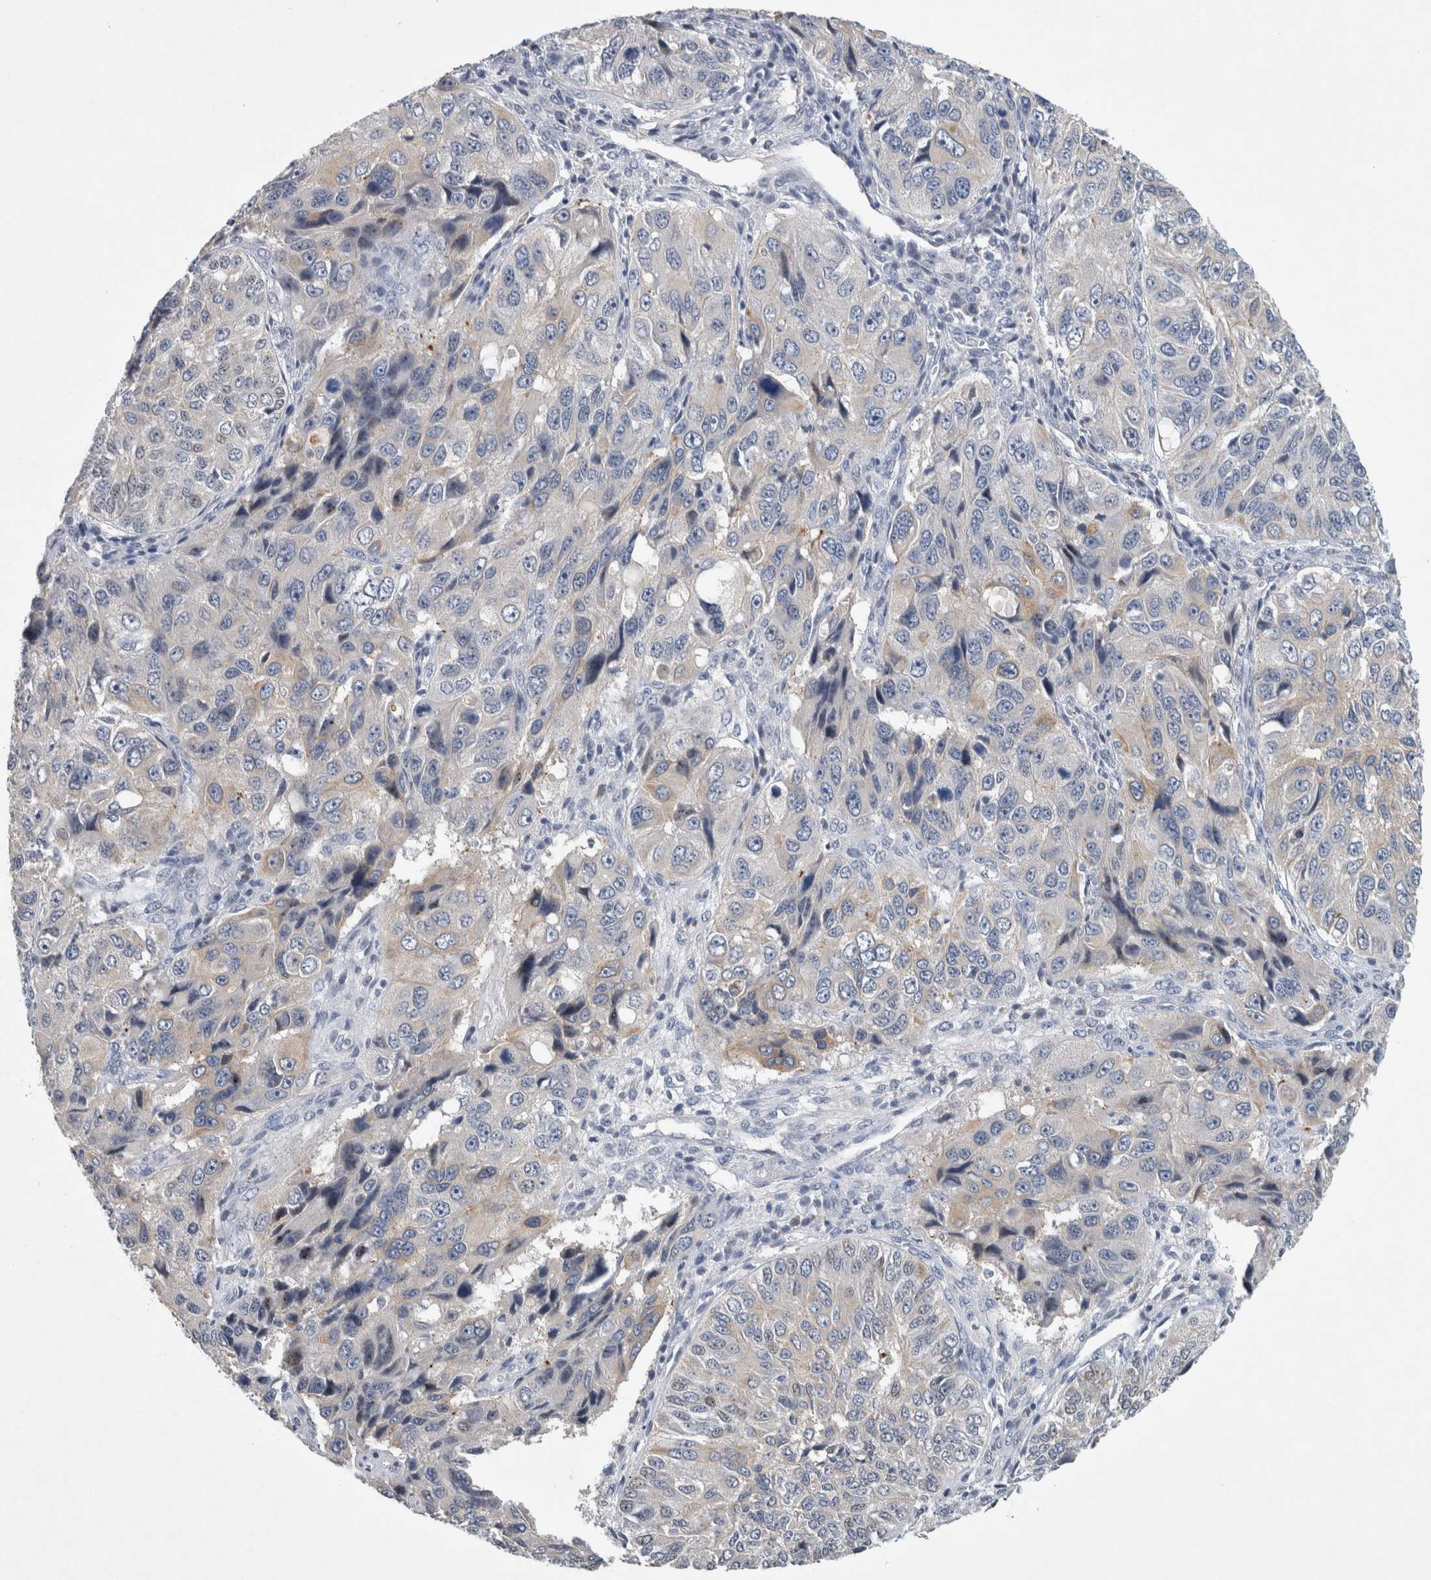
{"staining": {"intensity": "negative", "quantity": "none", "location": "none"}, "tissue": "ovarian cancer", "cell_type": "Tumor cells", "image_type": "cancer", "snomed": [{"axis": "morphology", "description": "Carcinoma, endometroid"}, {"axis": "topography", "description": "Ovary"}], "caption": "IHC photomicrograph of neoplastic tissue: ovarian cancer stained with DAB demonstrates no significant protein expression in tumor cells.", "gene": "HEXD", "patient": {"sex": "female", "age": 51}}